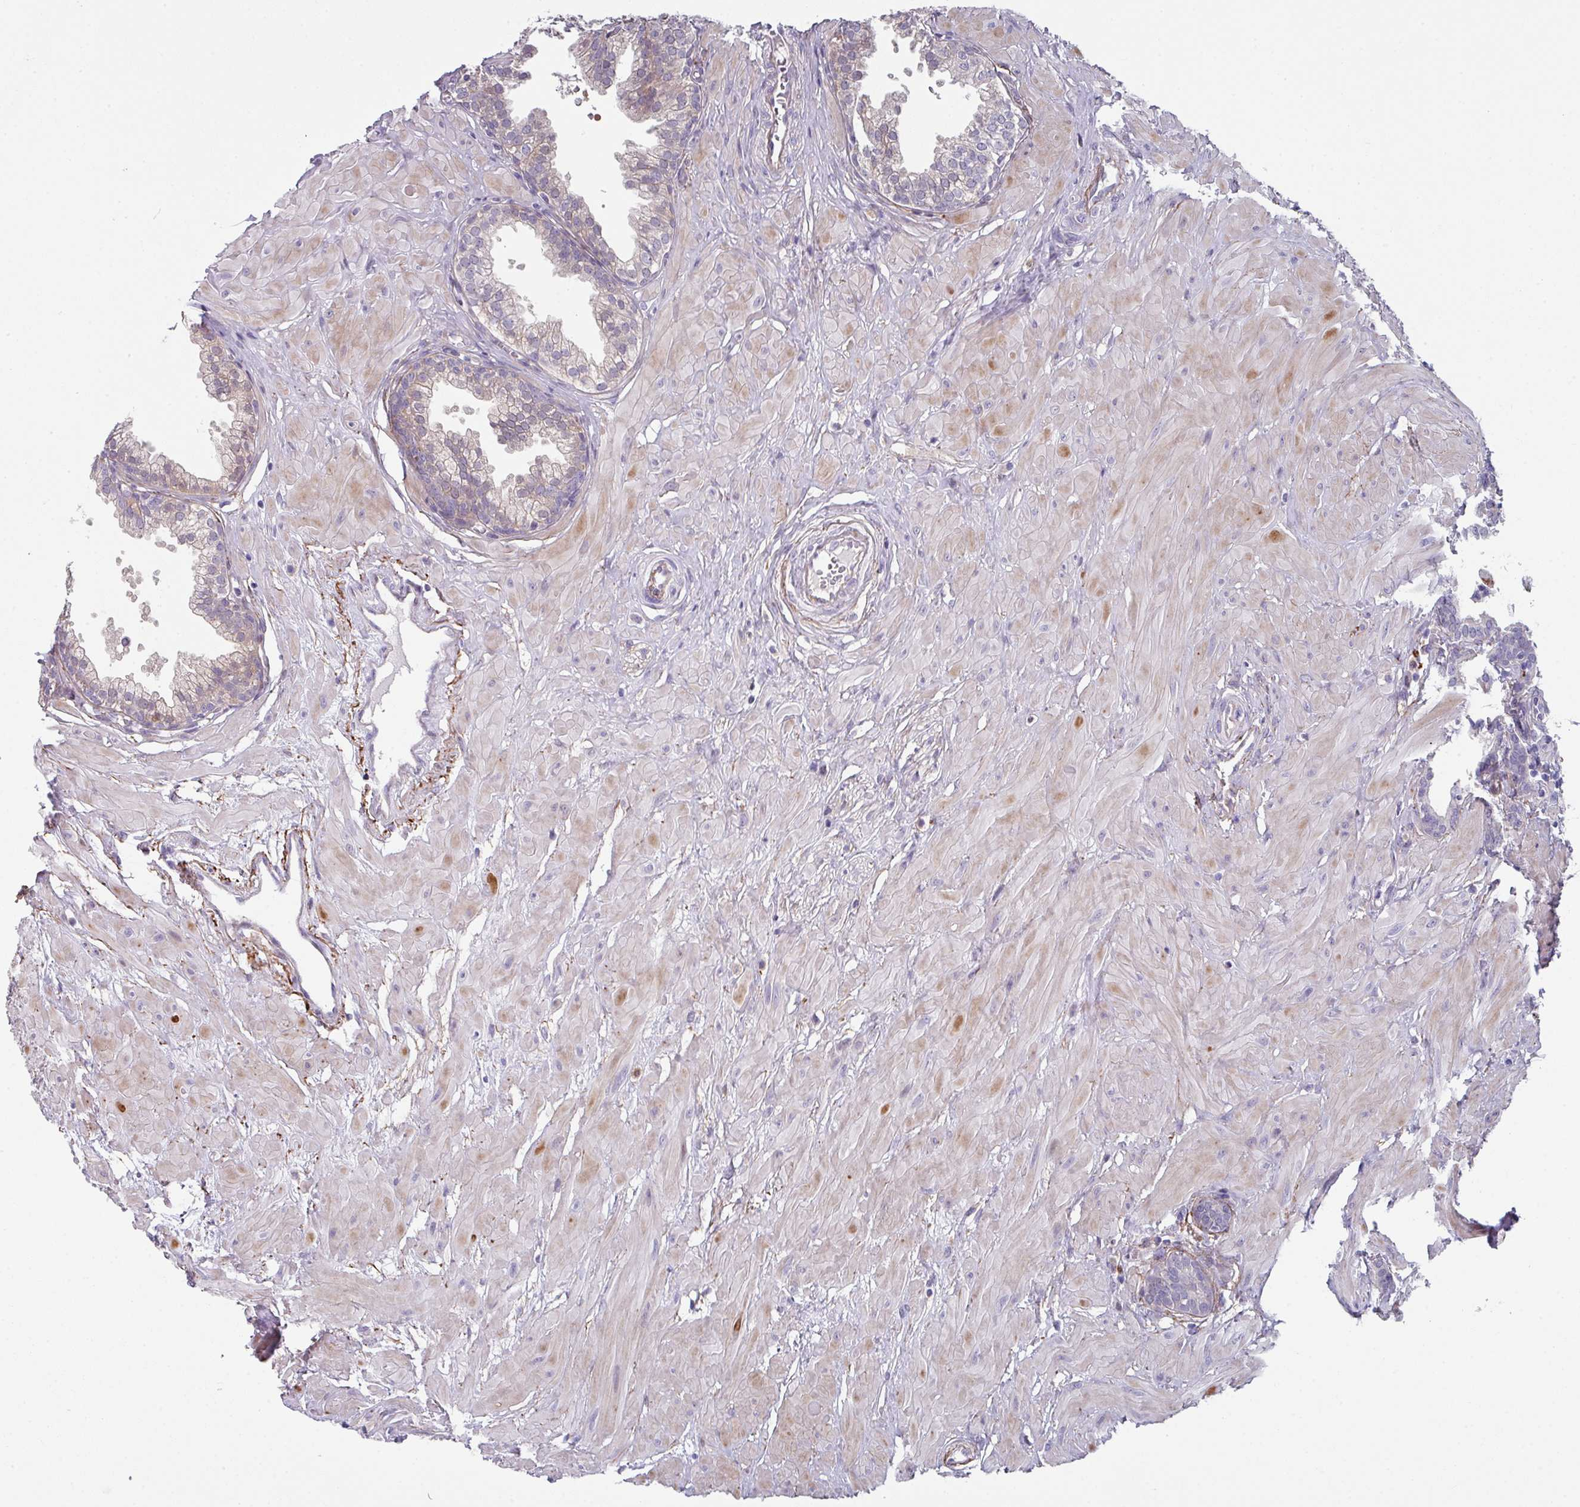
{"staining": {"intensity": "moderate", "quantity": "<25%", "location": "cytoplasmic/membranous"}, "tissue": "prostate", "cell_type": "Glandular cells", "image_type": "normal", "snomed": [{"axis": "morphology", "description": "Normal tissue, NOS"}, {"axis": "topography", "description": "Prostate"}, {"axis": "topography", "description": "Peripheral nerve tissue"}], "caption": "DAB (3,3'-diaminobenzidine) immunohistochemical staining of normal prostate displays moderate cytoplasmic/membranous protein positivity in about <25% of glandular cells.", "gene": "C2orf16", "patient": {"sex": "male", "age": 55}}